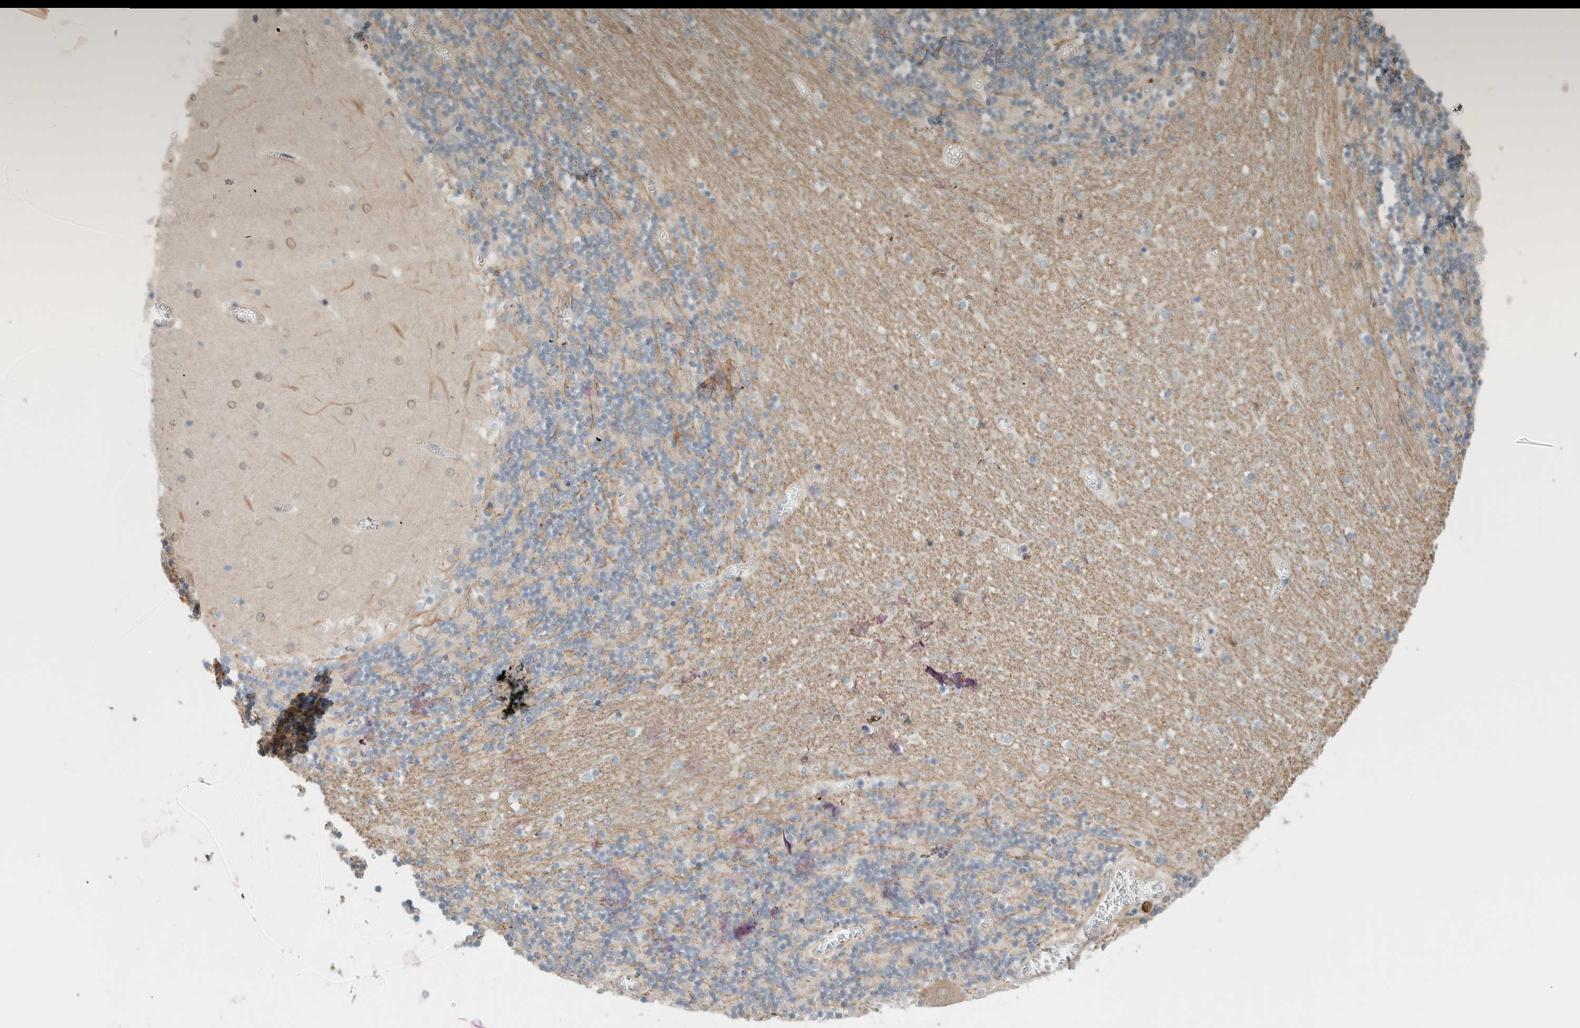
{"staining": {"intensity": "moderate", "quantity": "<25%", "location": "cytoplasmic/membranous"}, "tissue": "cerebellum", "cell_type": "Cells in granular layer", "image_type": "normal", "snomed": [{"axis": "morphology", "description": "Normal tissue, NOS"}, {"axis": "topography", "description": "Cerebellum"}], "caption": "The histopathology image displays staining of unremarkable cerebellum, revealing moderate cytoplasmic/membranous protein staining (brown color) within cells in granular layer.", "gene": "CFI", "patient": {"sex": "female", "age": 28}}